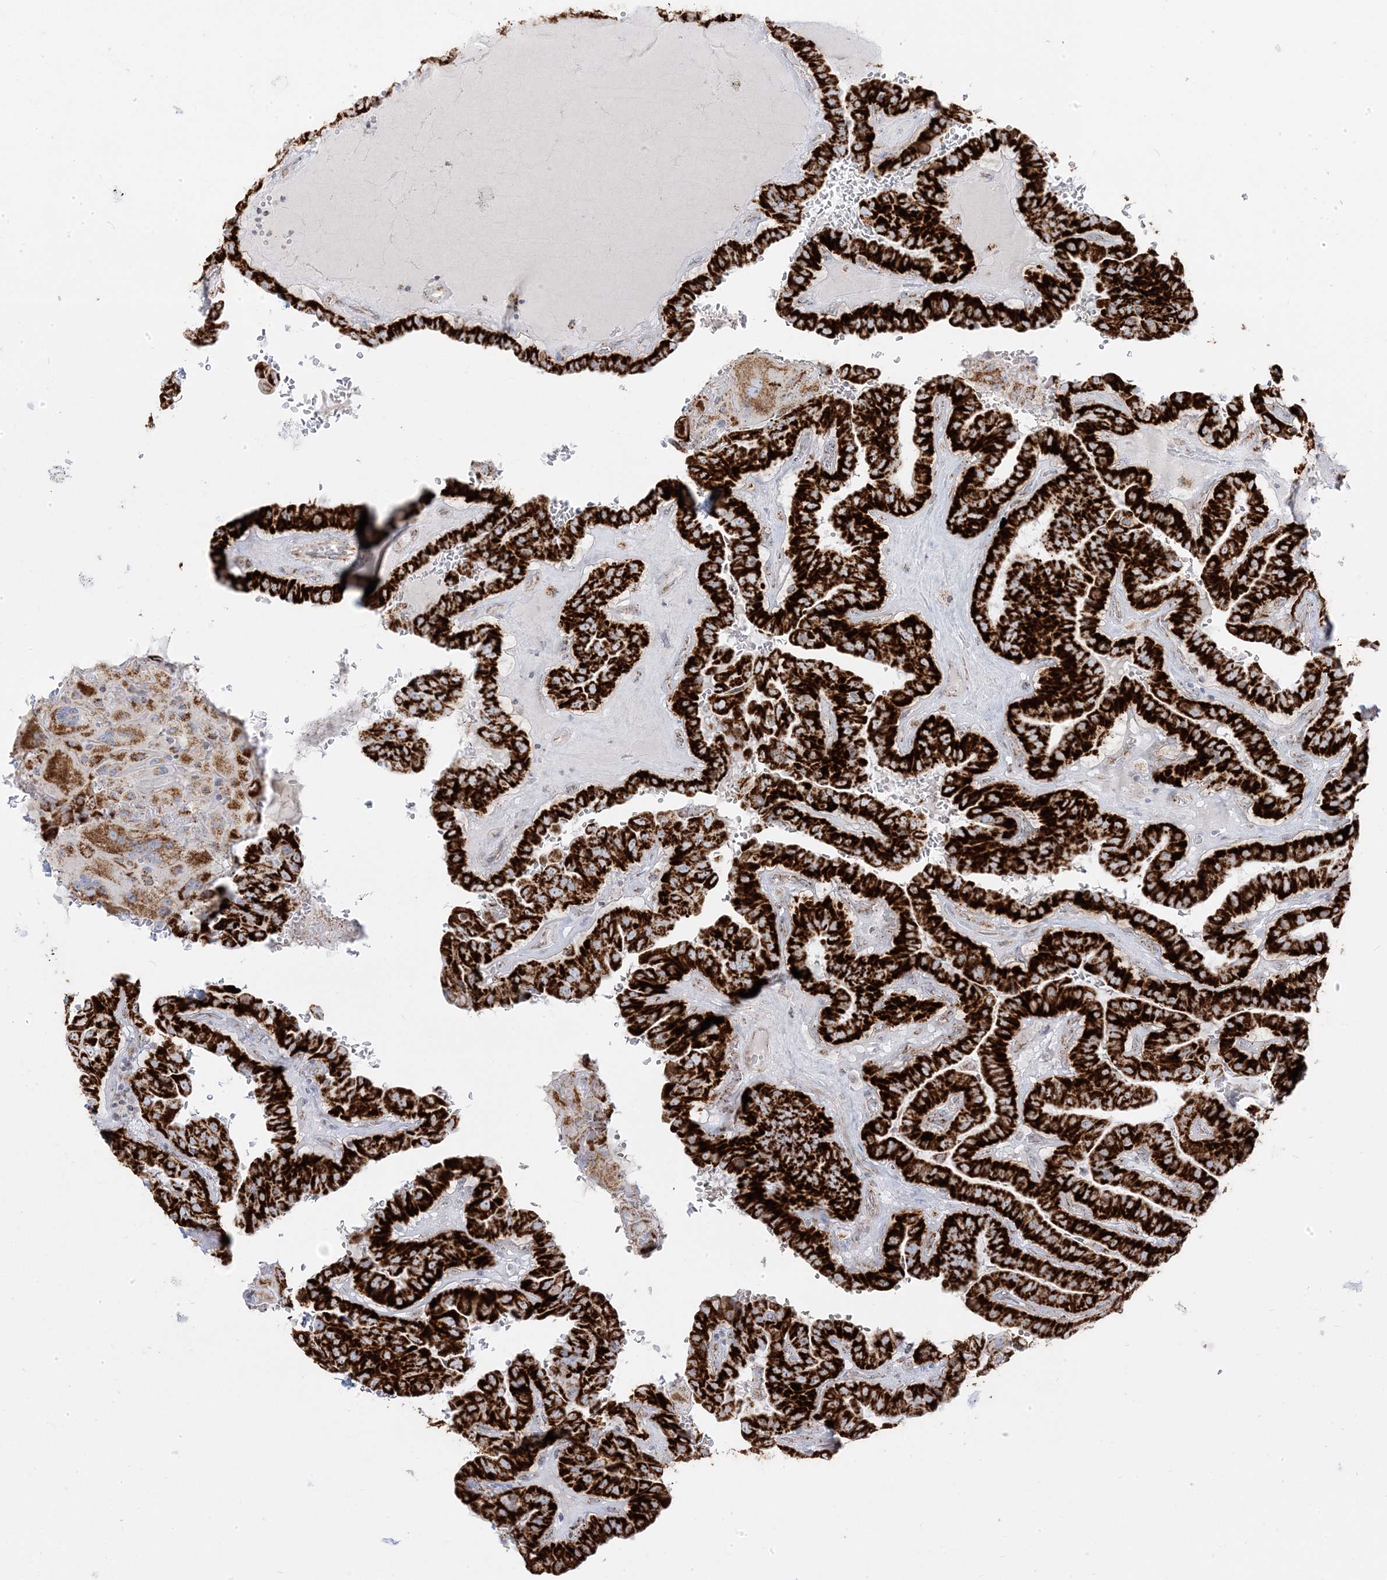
{"staining": {"intensity": "strong", "quantity": ">75%", "location": "cytoplasmic/membranous"}, "tissue": "thyroid cancer", "cell_type": "Tumor cells", "image_type": "cancer", "snomed": [{"axis": "morphology", "description": "Papillary adenocarcinoma, NOS"}, {"axis": "topography", "description": "Thyroid gland"}], "caption": "High-power microscopy captured an immunohistochemistry (IHC) image of thyroid papillary adenocarcinoma, revealing strong cytoplasmic/membranous expression in approximately >75% of tumor cells.", "gene": "PCCB", "patient": {"sex": "male", "age": 77}}